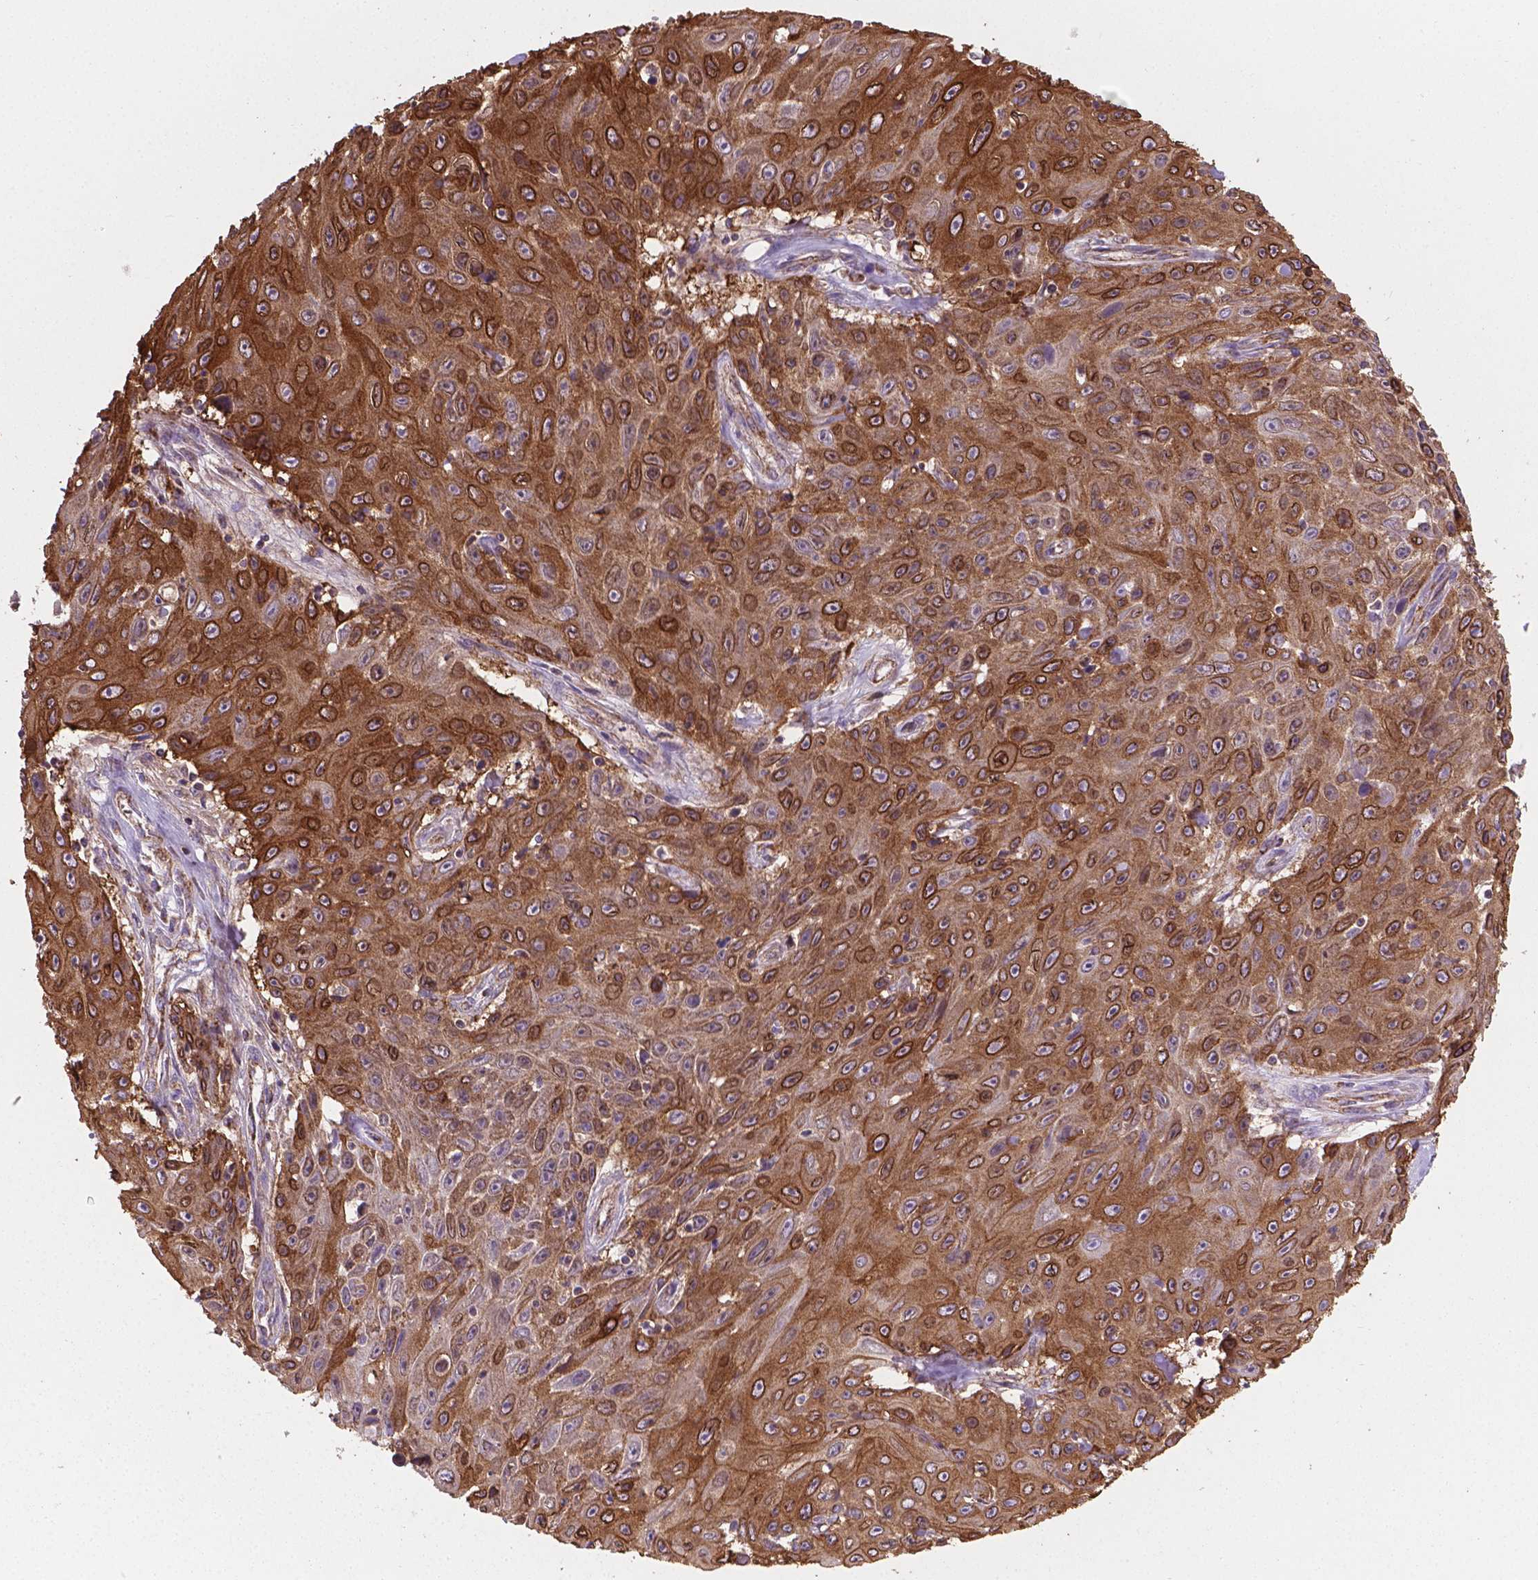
{"staining": {"intensity": "strong", "quantity": ">75%", "location": "cytoplasmic/membranous"}, "tissue": "skin cancer", "cell_type": "Tumor cells", "image_type": "cancer", "snomed": [{"axis": "morphology", "description": "Squamous cell carcinoma, NOS"}, {"axis": "topography", "description": "Skin"}], "caption": "This histopathology image shows skin cancer stained with immunohistochemistry (IHC) to label a protein in brown. The cytoplasmic/membranous of tumor cells show strong positivity for the protein. Nuclei are counter-stained blue.", "gene": "TCAF1", "patient": {"sex": "male", "age": 82}}